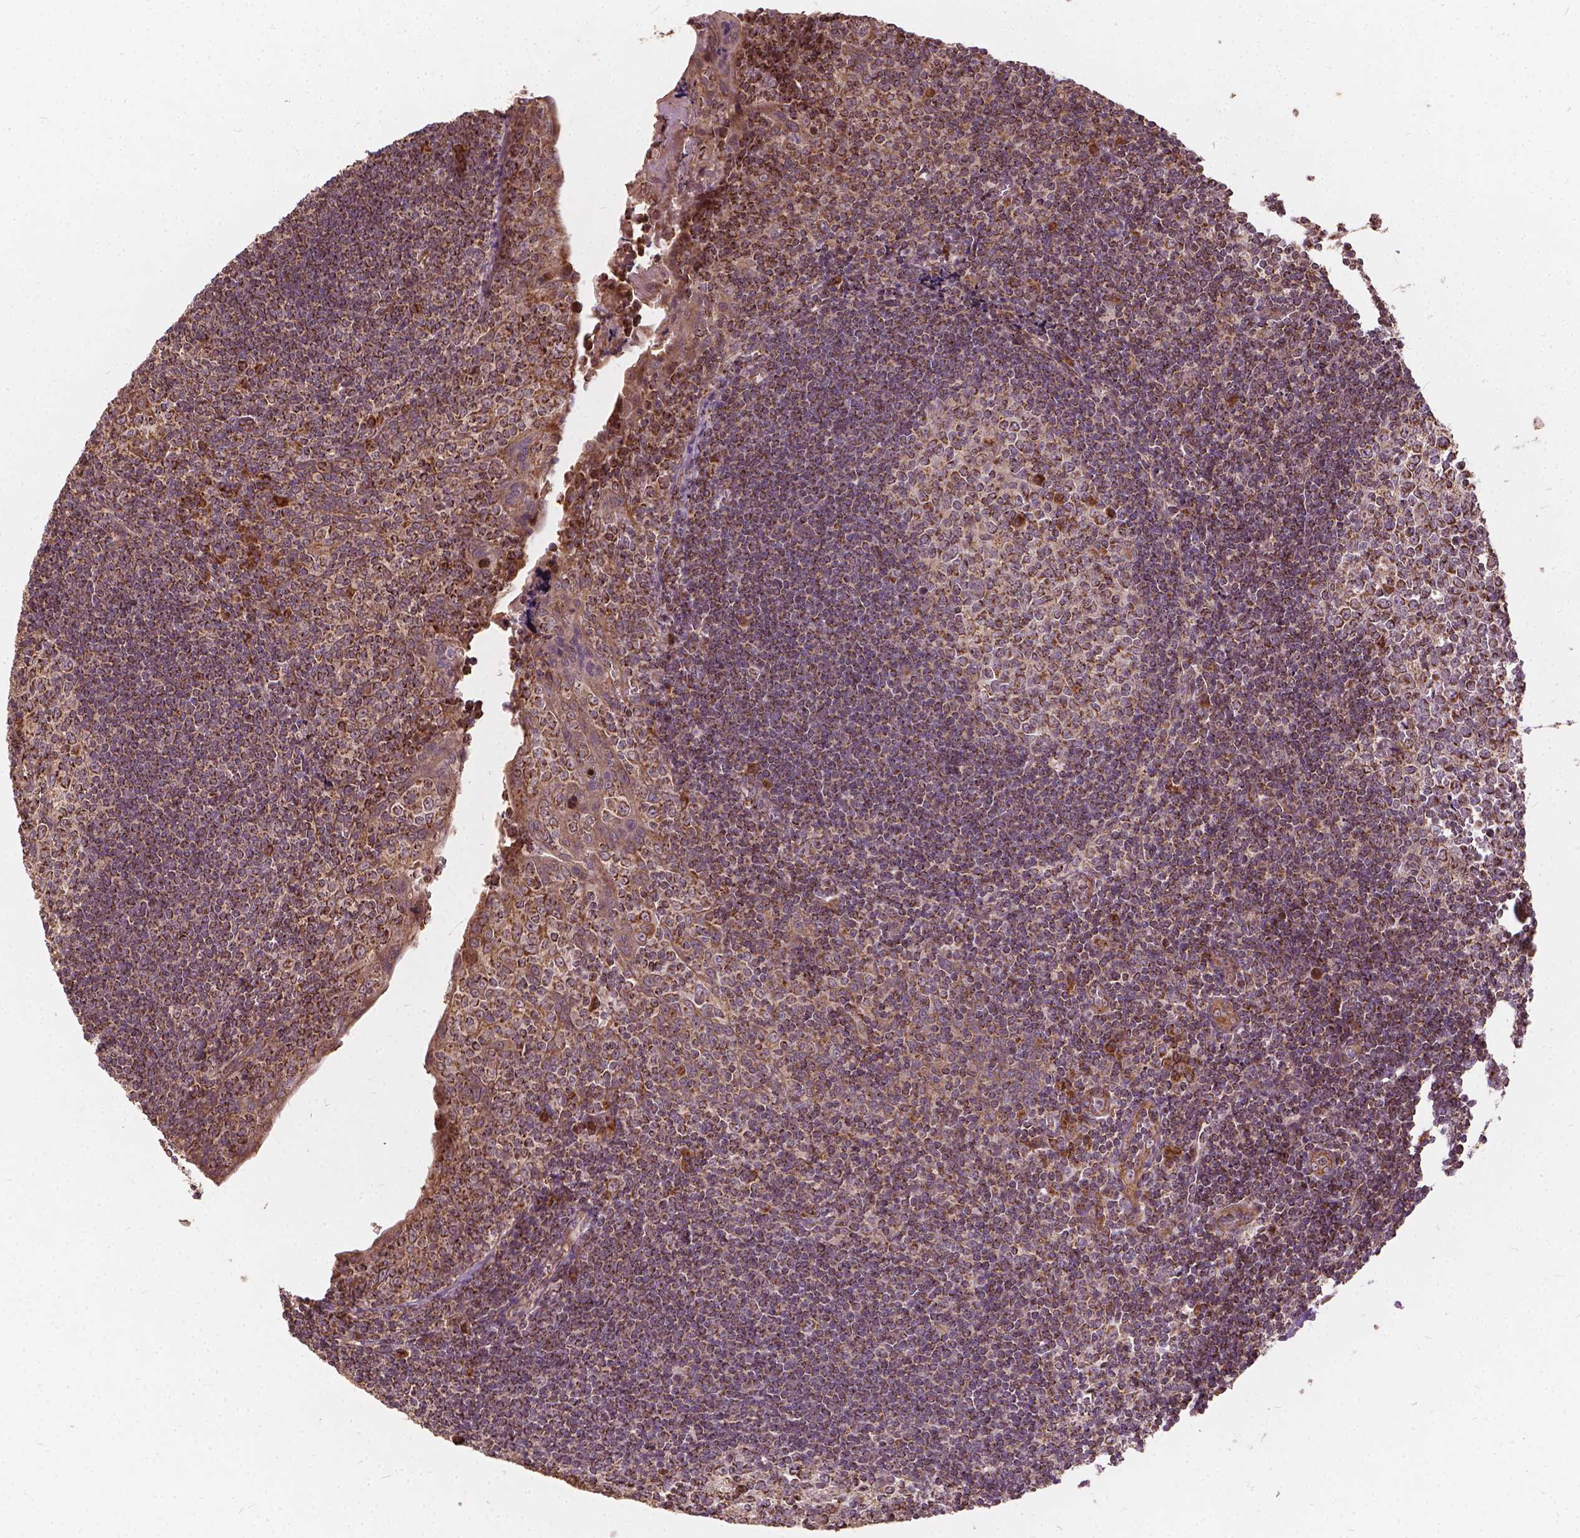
{"staining": {"intensity": "moderate", "quantity": ">75%", "location": "cytoplasmic/membranous"}, "tissue": "tonsil", "cell_type": "Germinal center cells", "image_type": "normal", "snomed": [{"axis": "morphology", "description": "Normal tissue, NOS"}, {"axis": "morphology", "description": "Inflammation, NOS"}, {"axis": "topography", "description": "Tonsil"}], "caption": "Immunohistochemistry (IHC) of normal human tonsil exhibits medium levels of moderate cytoplasmic/membranous expression in approximately >75% of germinal center cells.", "gene": "UBXN2A", "patient": {"sex": "female", "age": 31}}